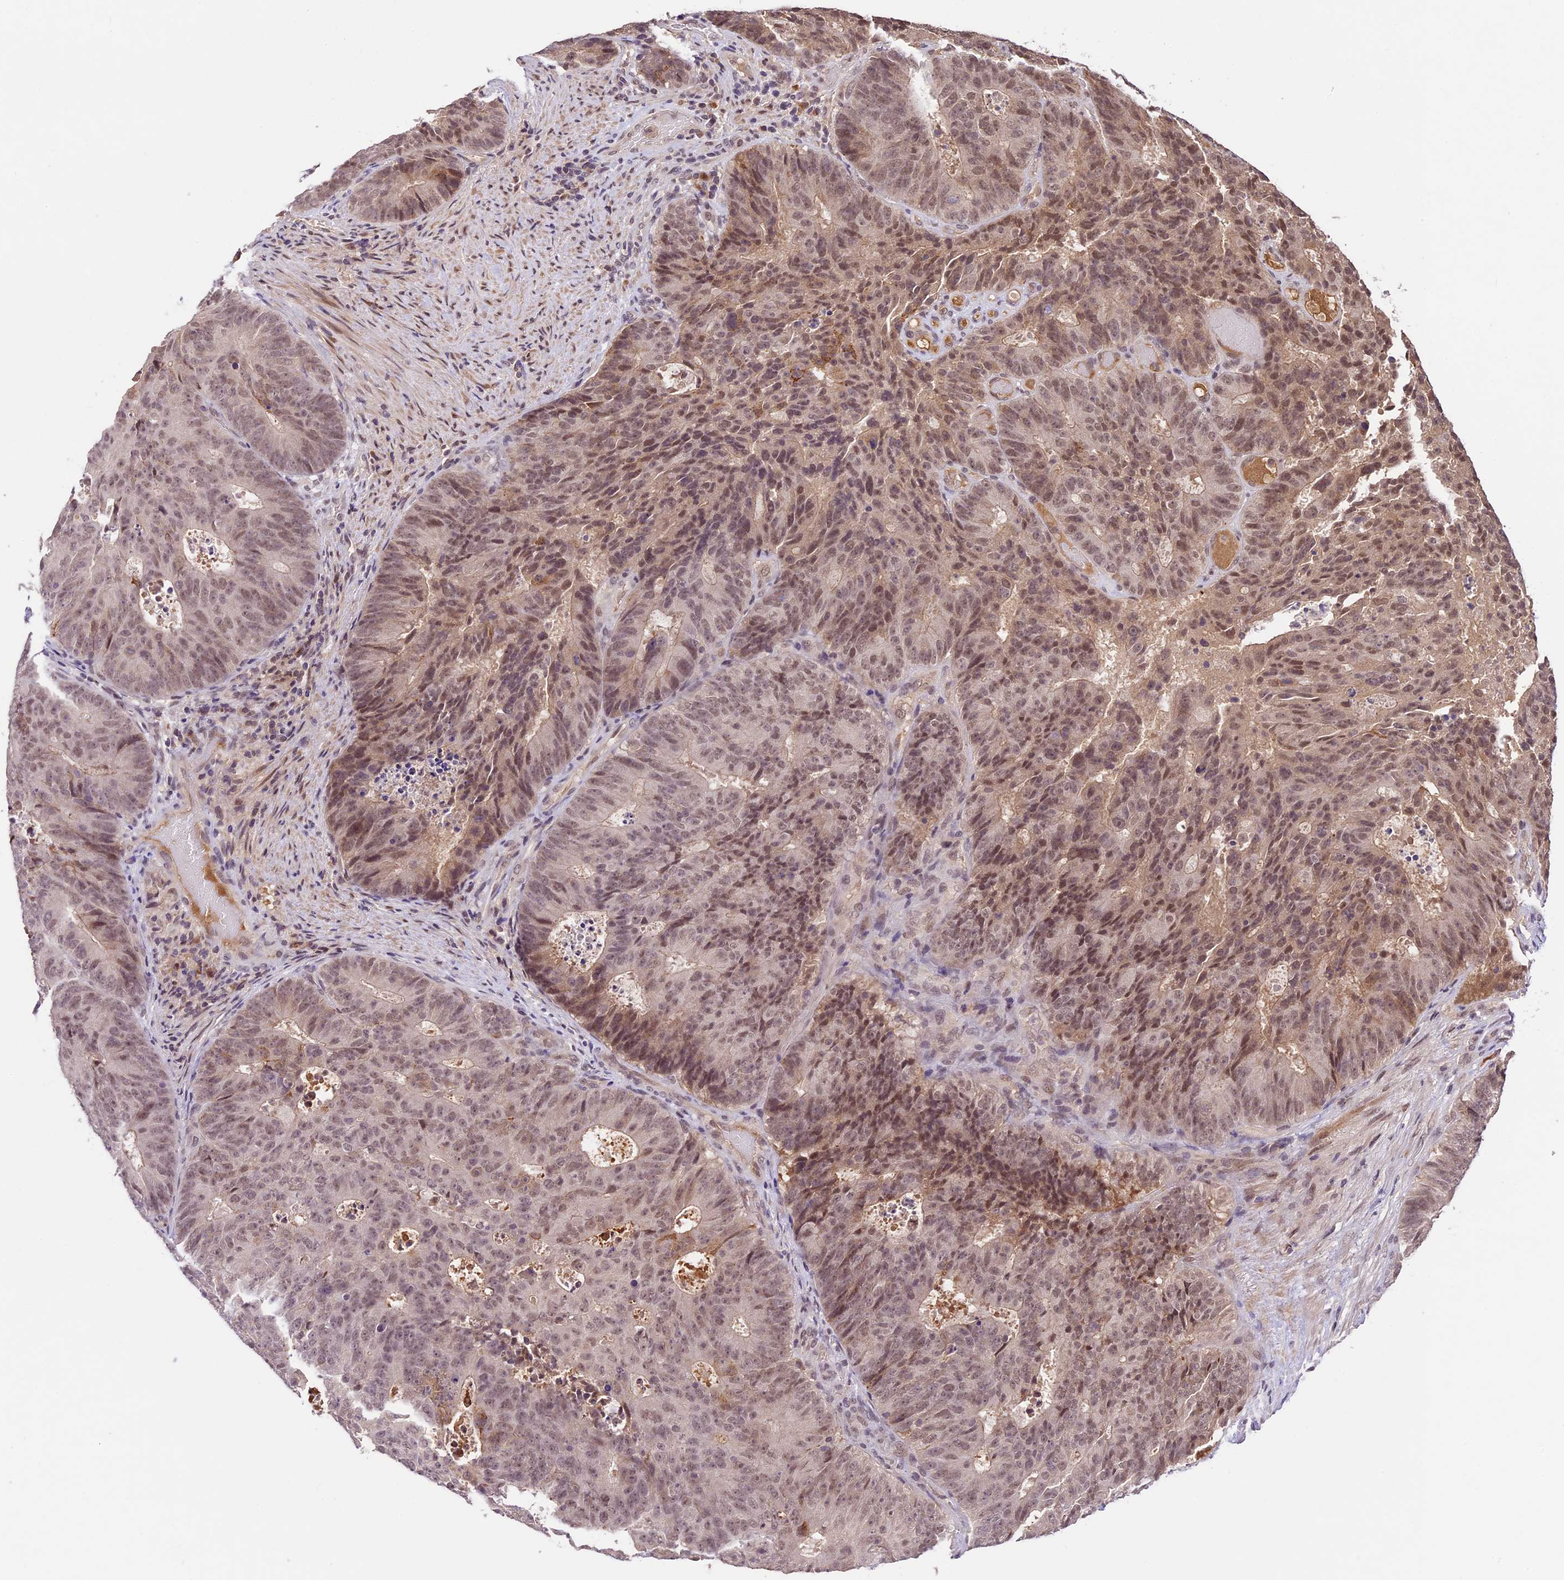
{"staining": {"intensity": "moderate", "quantity": ">75%", "location": "nuclear"}, "tissue": "colorectal cancer", "cell_type": "Tumor cells", "image_type": "cancer", "snomed": [{"axis": "morphology", "description": "Adenocarcinoma, NOS"}, {"axis": "topography", "description": "Colon"}], "caption": "Adenocarcinoma (colorectal) stained with DAB (3,3'-diaminobenzidine) immunohistochemistry (IHC) demonstrates medium levels of moderate nuclear positivity in about >75% of tumor cells.", "gene": "ATP10A", "patient": {"sex": "male", "age": 87}}